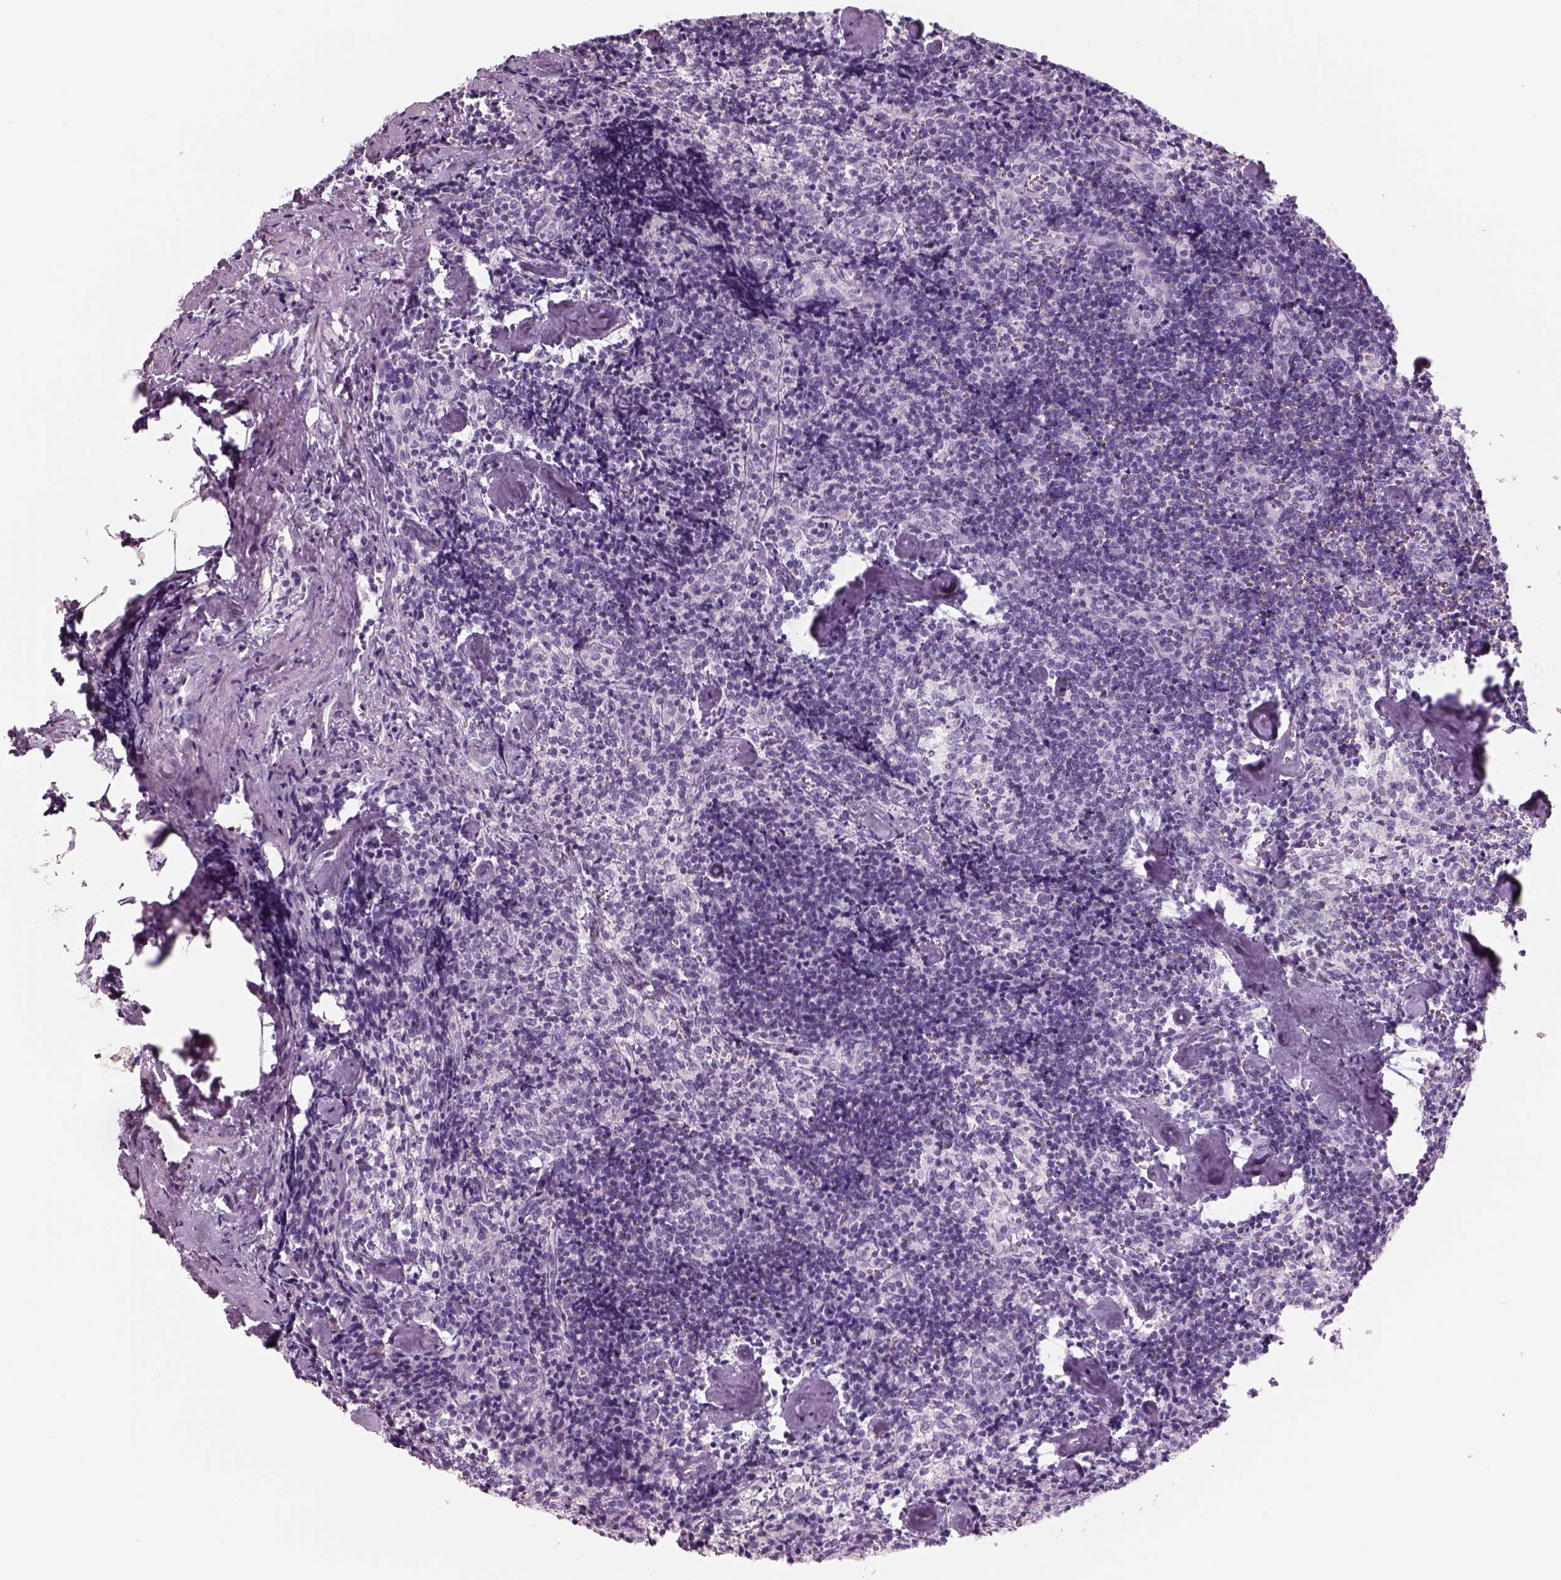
{"staining": {"intensity": "negative", "quantity": "none", "location": "none"}, "tissue": "lymph node", "cell_type": "Germinal center cells", "image_type": "normal", "snomed": [{"axis": "morphology", "description": "Normal tissue, NOS"}, {"axis": "topography", "description": "Lymph node"}], "caption": "Immunohistochemical staining of normal human lymph node shows no significant staining in germinal center cells.", "gene": "RHO", "patient": {"sex": "female", "age": 50}}